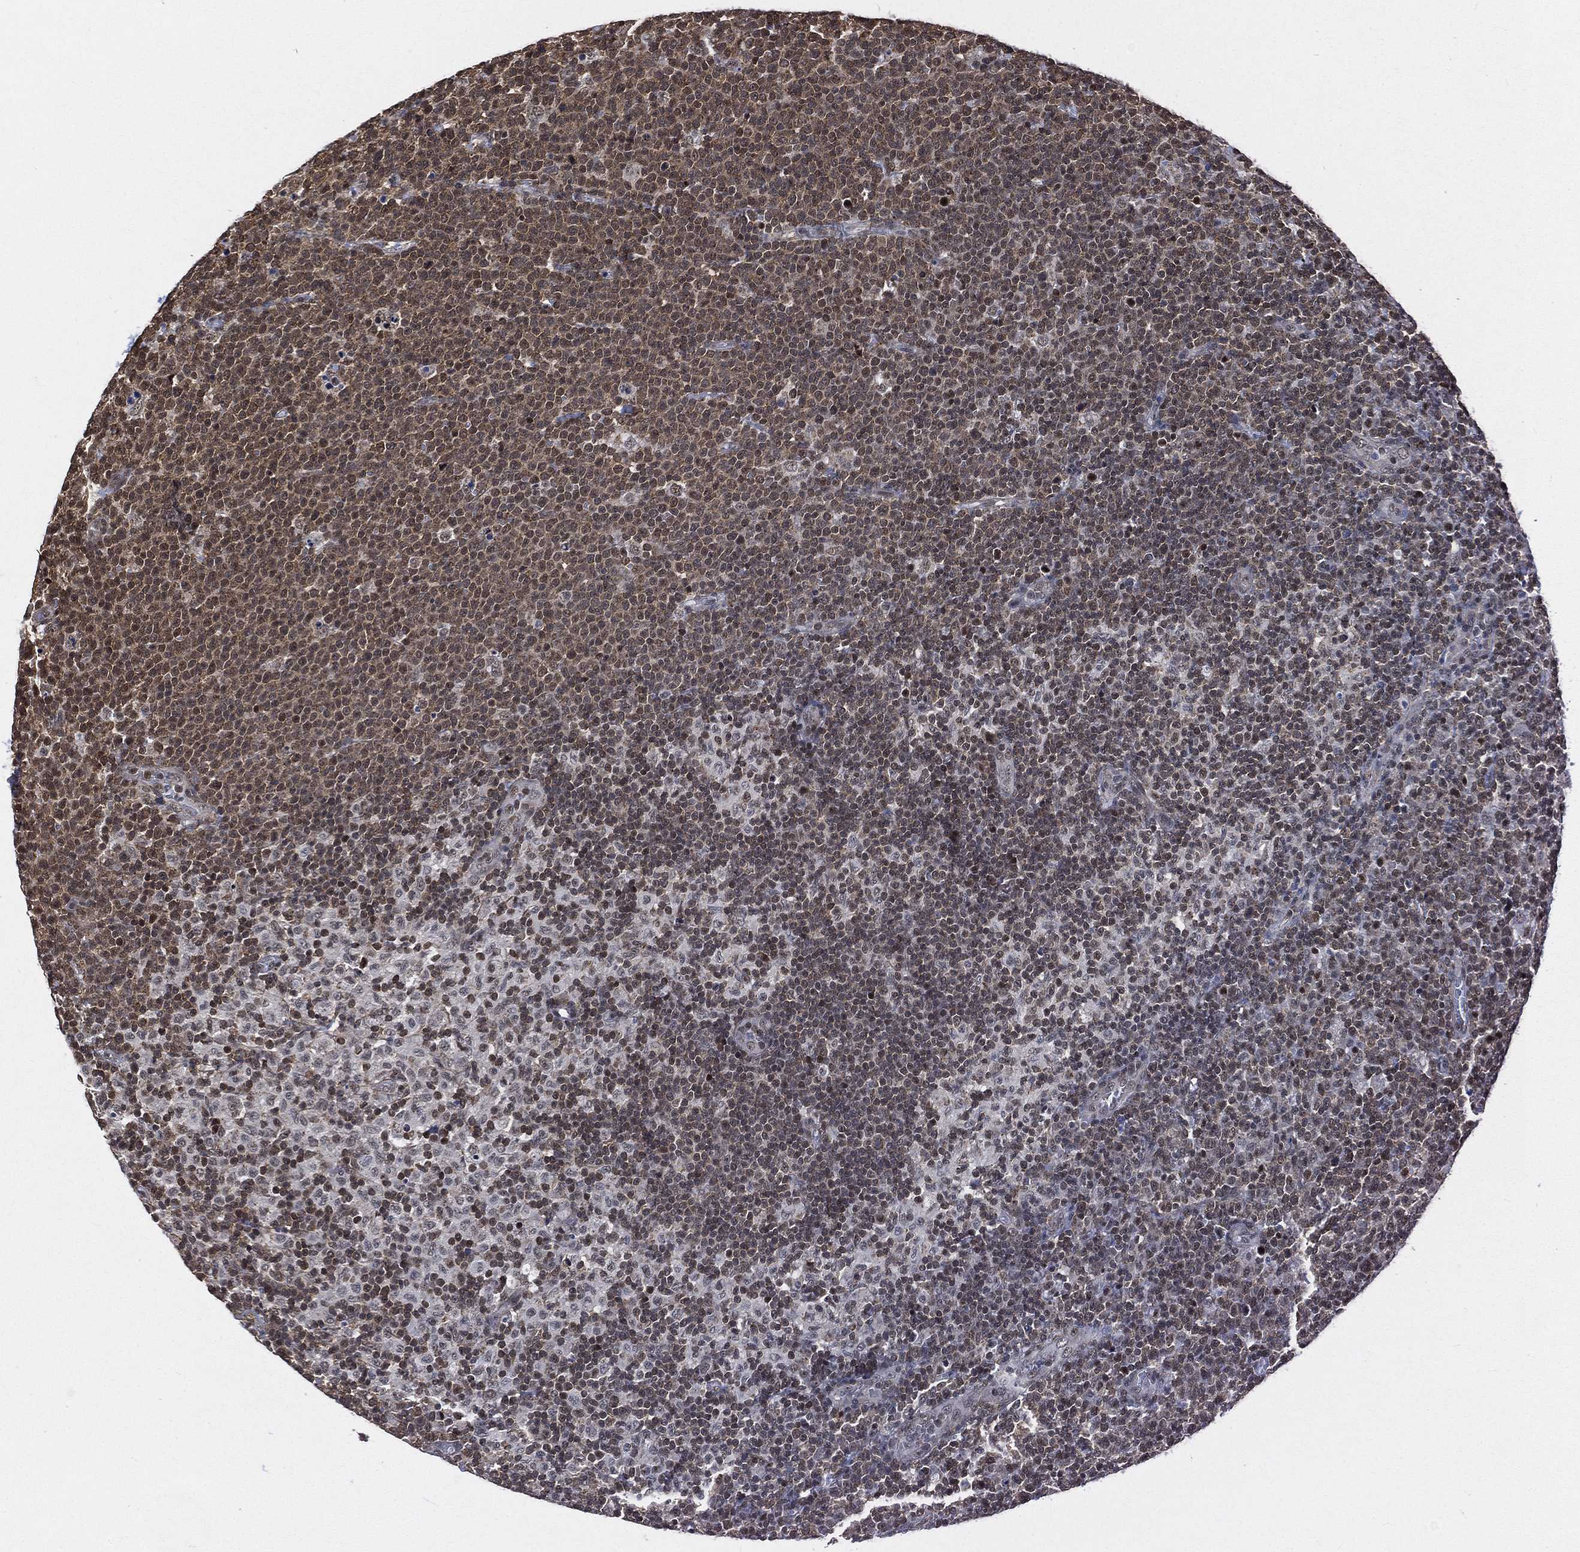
{"staining": {"intensity": "moderate", "quantity": "25%-75%", "location": "nuclear"}, "tissue": "lymphoma", "cell_type": "Tumor cells", "image_type": "cancer", "snomed": [{"axis": "morphology", "description": "Malignant lymphoma, non-Hodgkin's type, High grade"}, {"axis": "topography", "description": "Lymph node"}], "caption": "About 25%-75% of tumor cells in human lymphoma show moderate nuclear protein staining as visualized by brown immunohistochemical staining.", "gene": "RSRC2", "patient": {"sex": "male", "age": 61}}